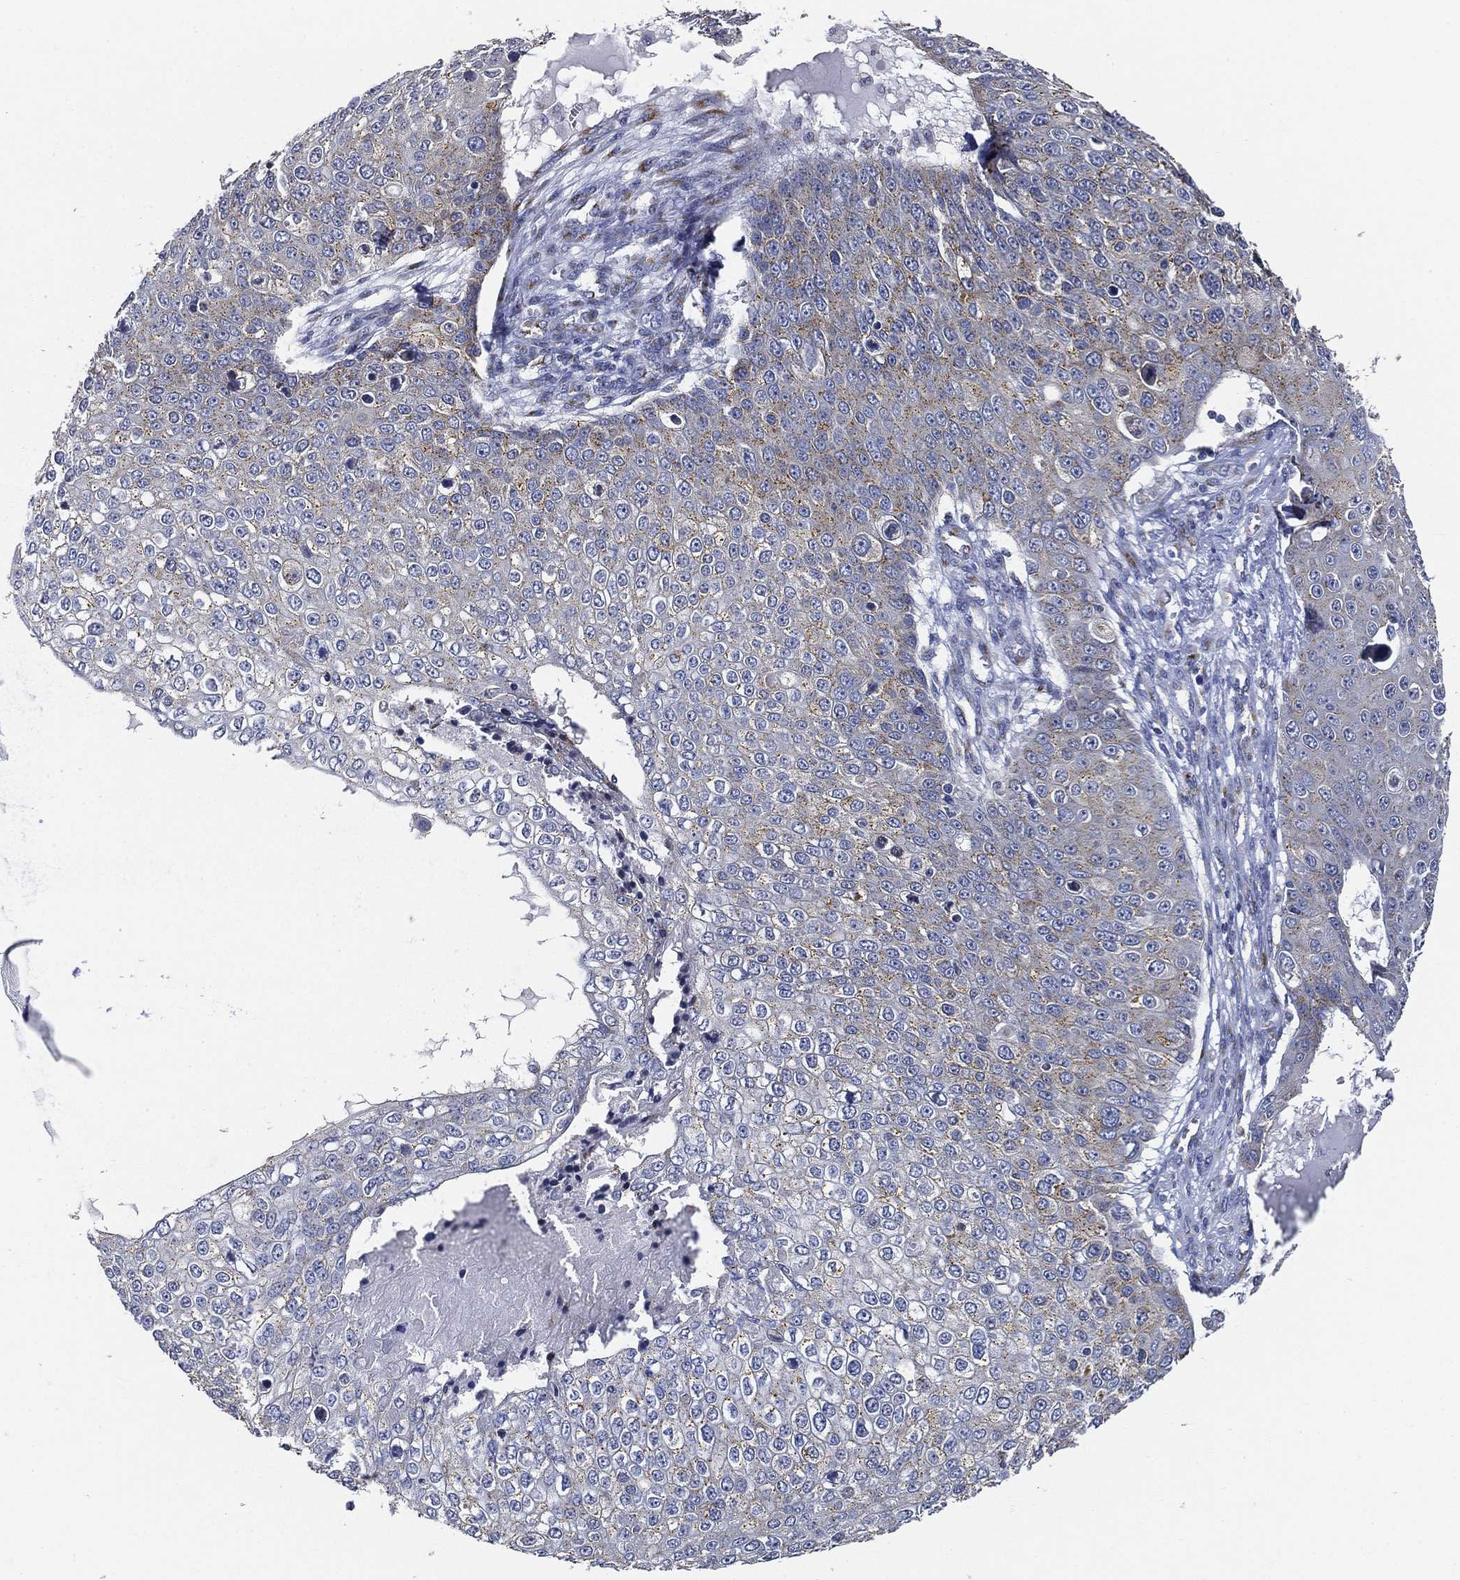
{"staining": {"intensity": "moderate", "quantity": "25%-75%", "location": "cytoplasmic/membranous"}, "tissue": "skin cancer", "cell_type": "Tumor cells", "image_type": "cancer", "snomed": [{"axis": "morphology", "description": "Squamous cell carcinoma, NOS"}, {"axis": "topography", "description": "Skin"}], "caption": "Immunohistochemical staining of human skin cancer (squamous cell carcinoma) reveals medium levels of moderate cytoplasmic/membranous expression in approximately 25%-75% of tumor cells.", "gene": "TICAM1", "patient": {"sex": "male", "age": 71}}